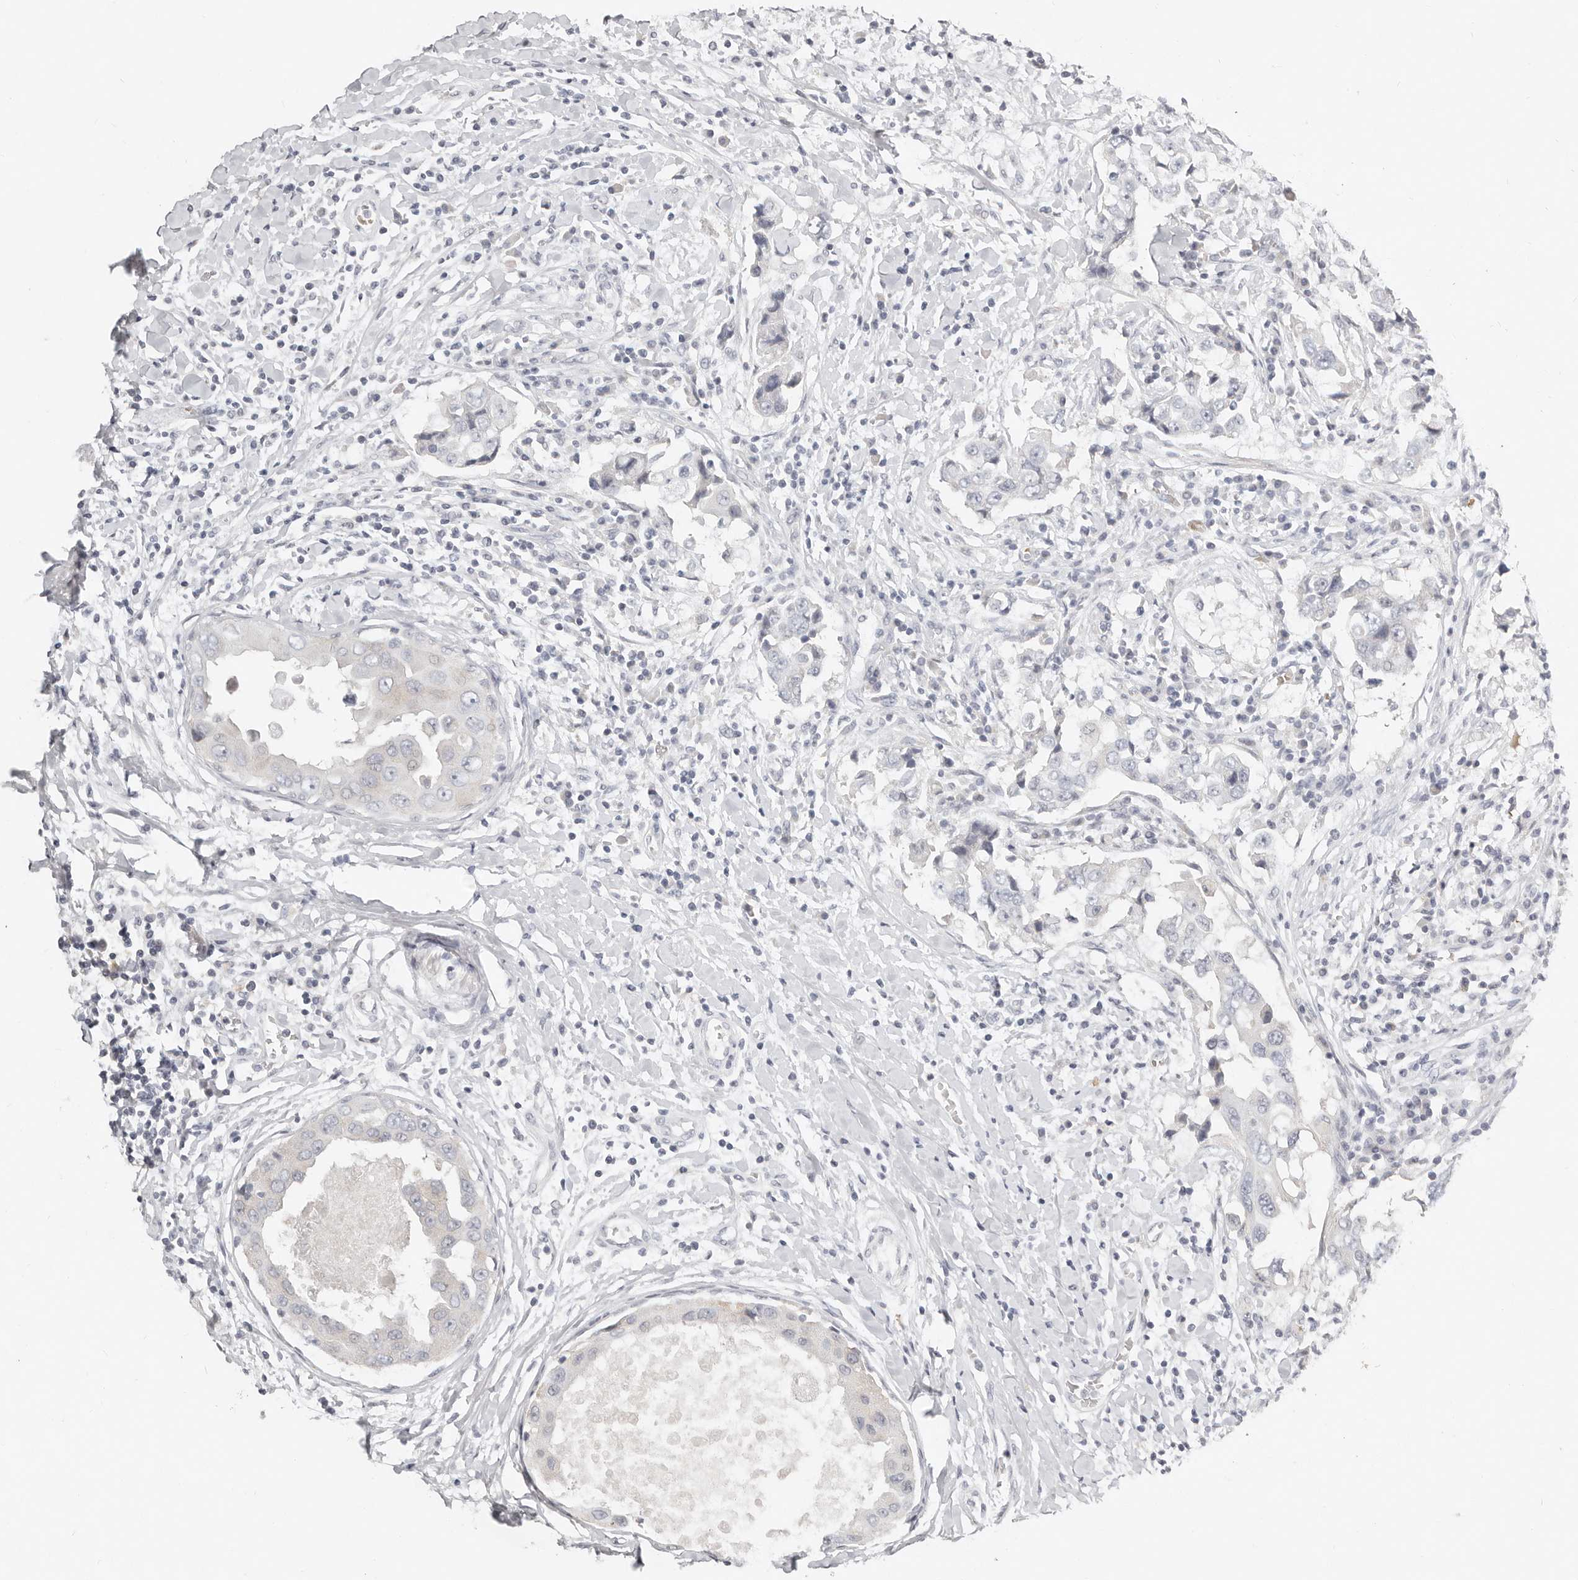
{"staining": {"intensity": "negative", "quantity": "none", "location": "none"}, "tissue": "breast cancer", "cell_type": "Tumor cells", "image_type": "cancer", "snomed": [{"axis": "morphology", "description": "Duct carcinoma"}, {"axis": "topography", "description": "Breast"}], "caption": "High magnification brightfield microscopy of breast intraductal carcinoma stained with DAB (brown) and counterstained with hematoxylin (blue): tumor cells show no significant positivity. (DAB immunohistochemistry (IHC) with hematoxylin counter stain).", "gene": "TMEM63B", "patient": {"sex": "female", "age": 27}}